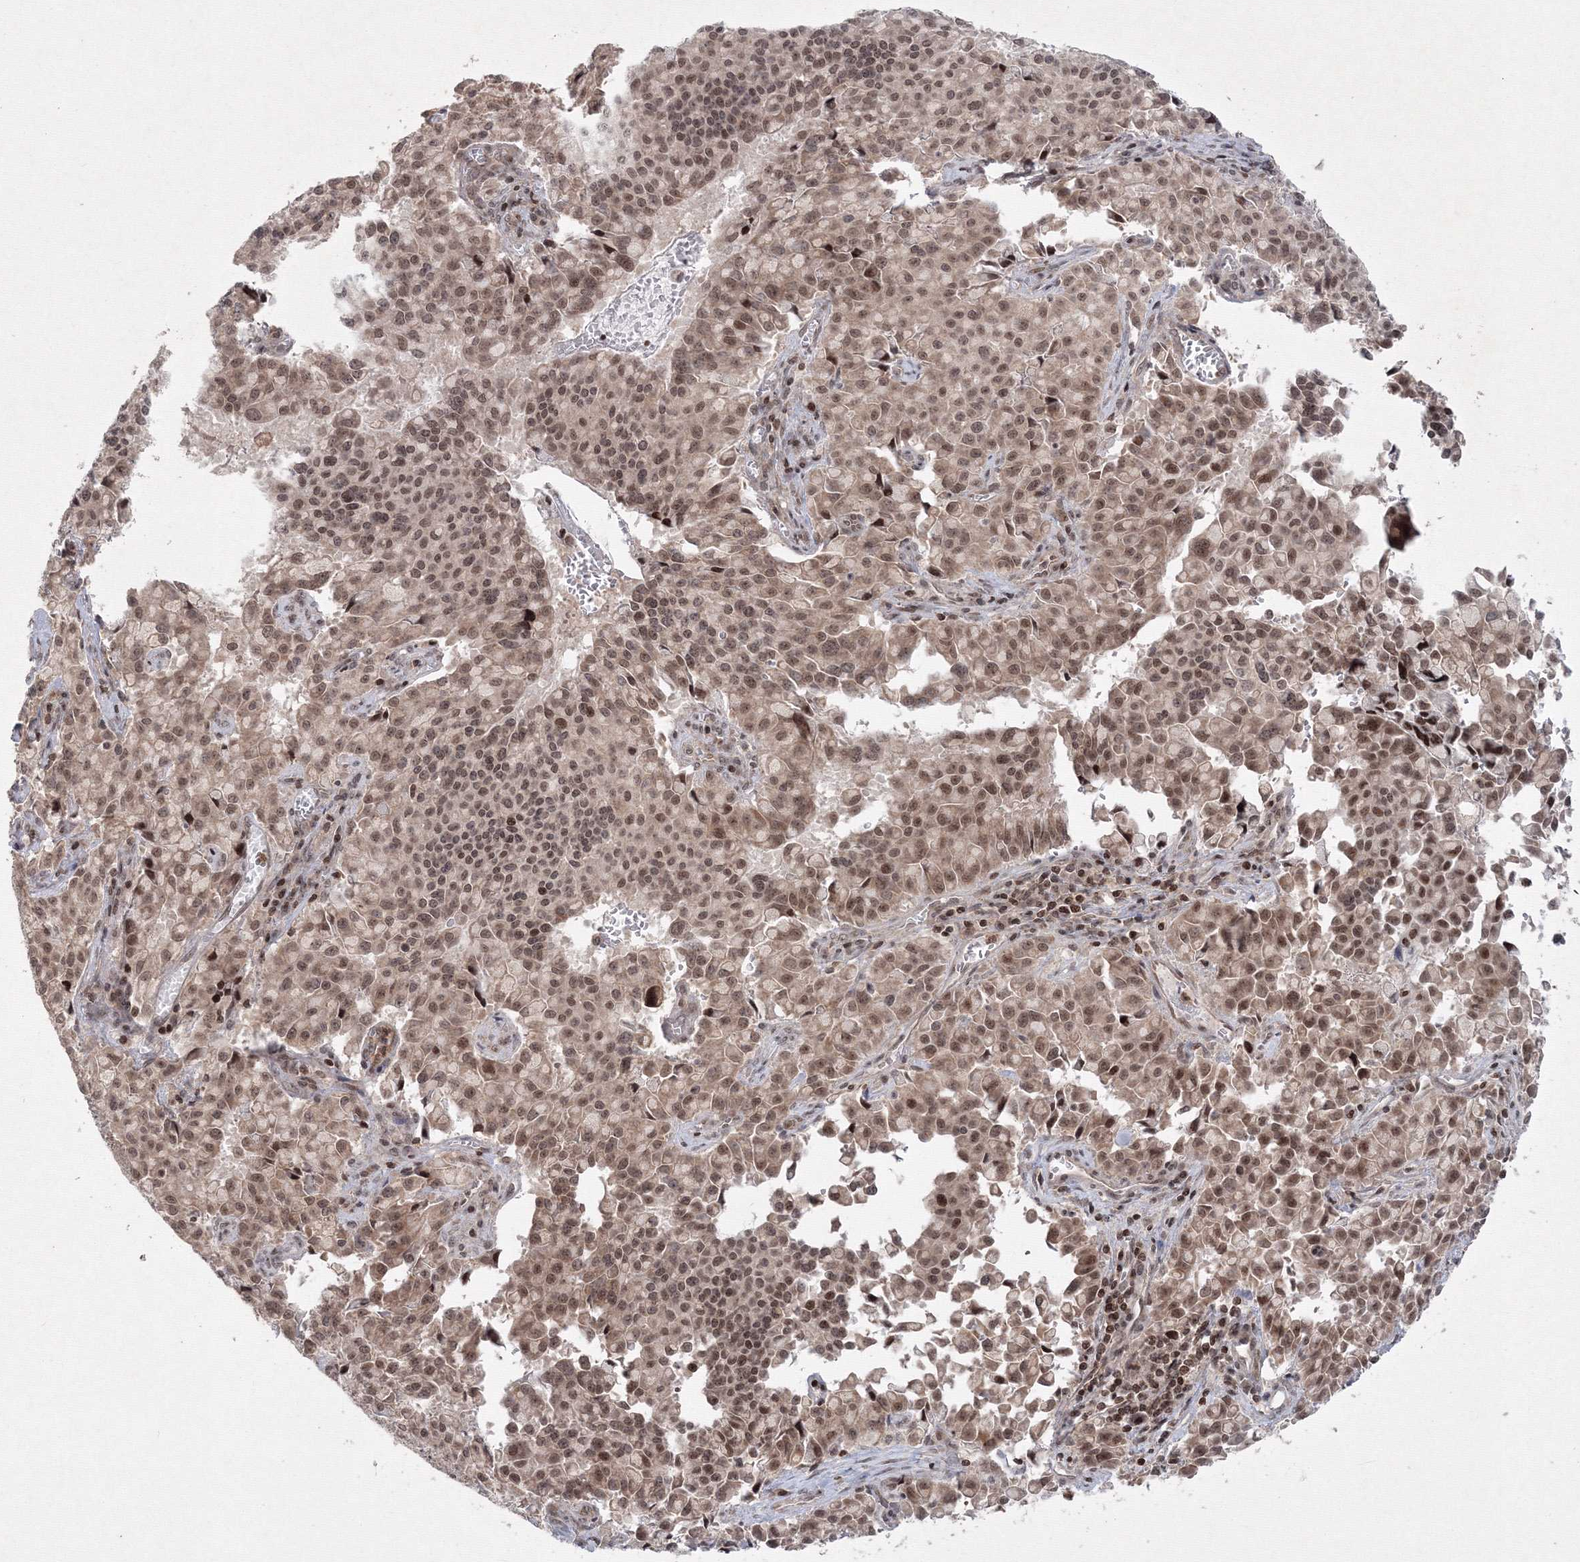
{"staining": {"intensity": "moderate", "quantity": ">75%", "location": "nuclear"}, "tissue": "pancreatic cancer", "cell_type": "Tumor cells", "image_type": "cancer", "snomed": [{"axis": "morphology", "description": "Adenocarcinoma, NOS"}, {"axis": "topography", "description": "Pancreas"}], "caption": "Tumor cells reveal medium levels of moderate nuclear staining in about >75% of cells in human pancreatic cancer (adenocarcinoma).", "gene": "MKRN2", "patient": {"sex": "male", "age": 65}}